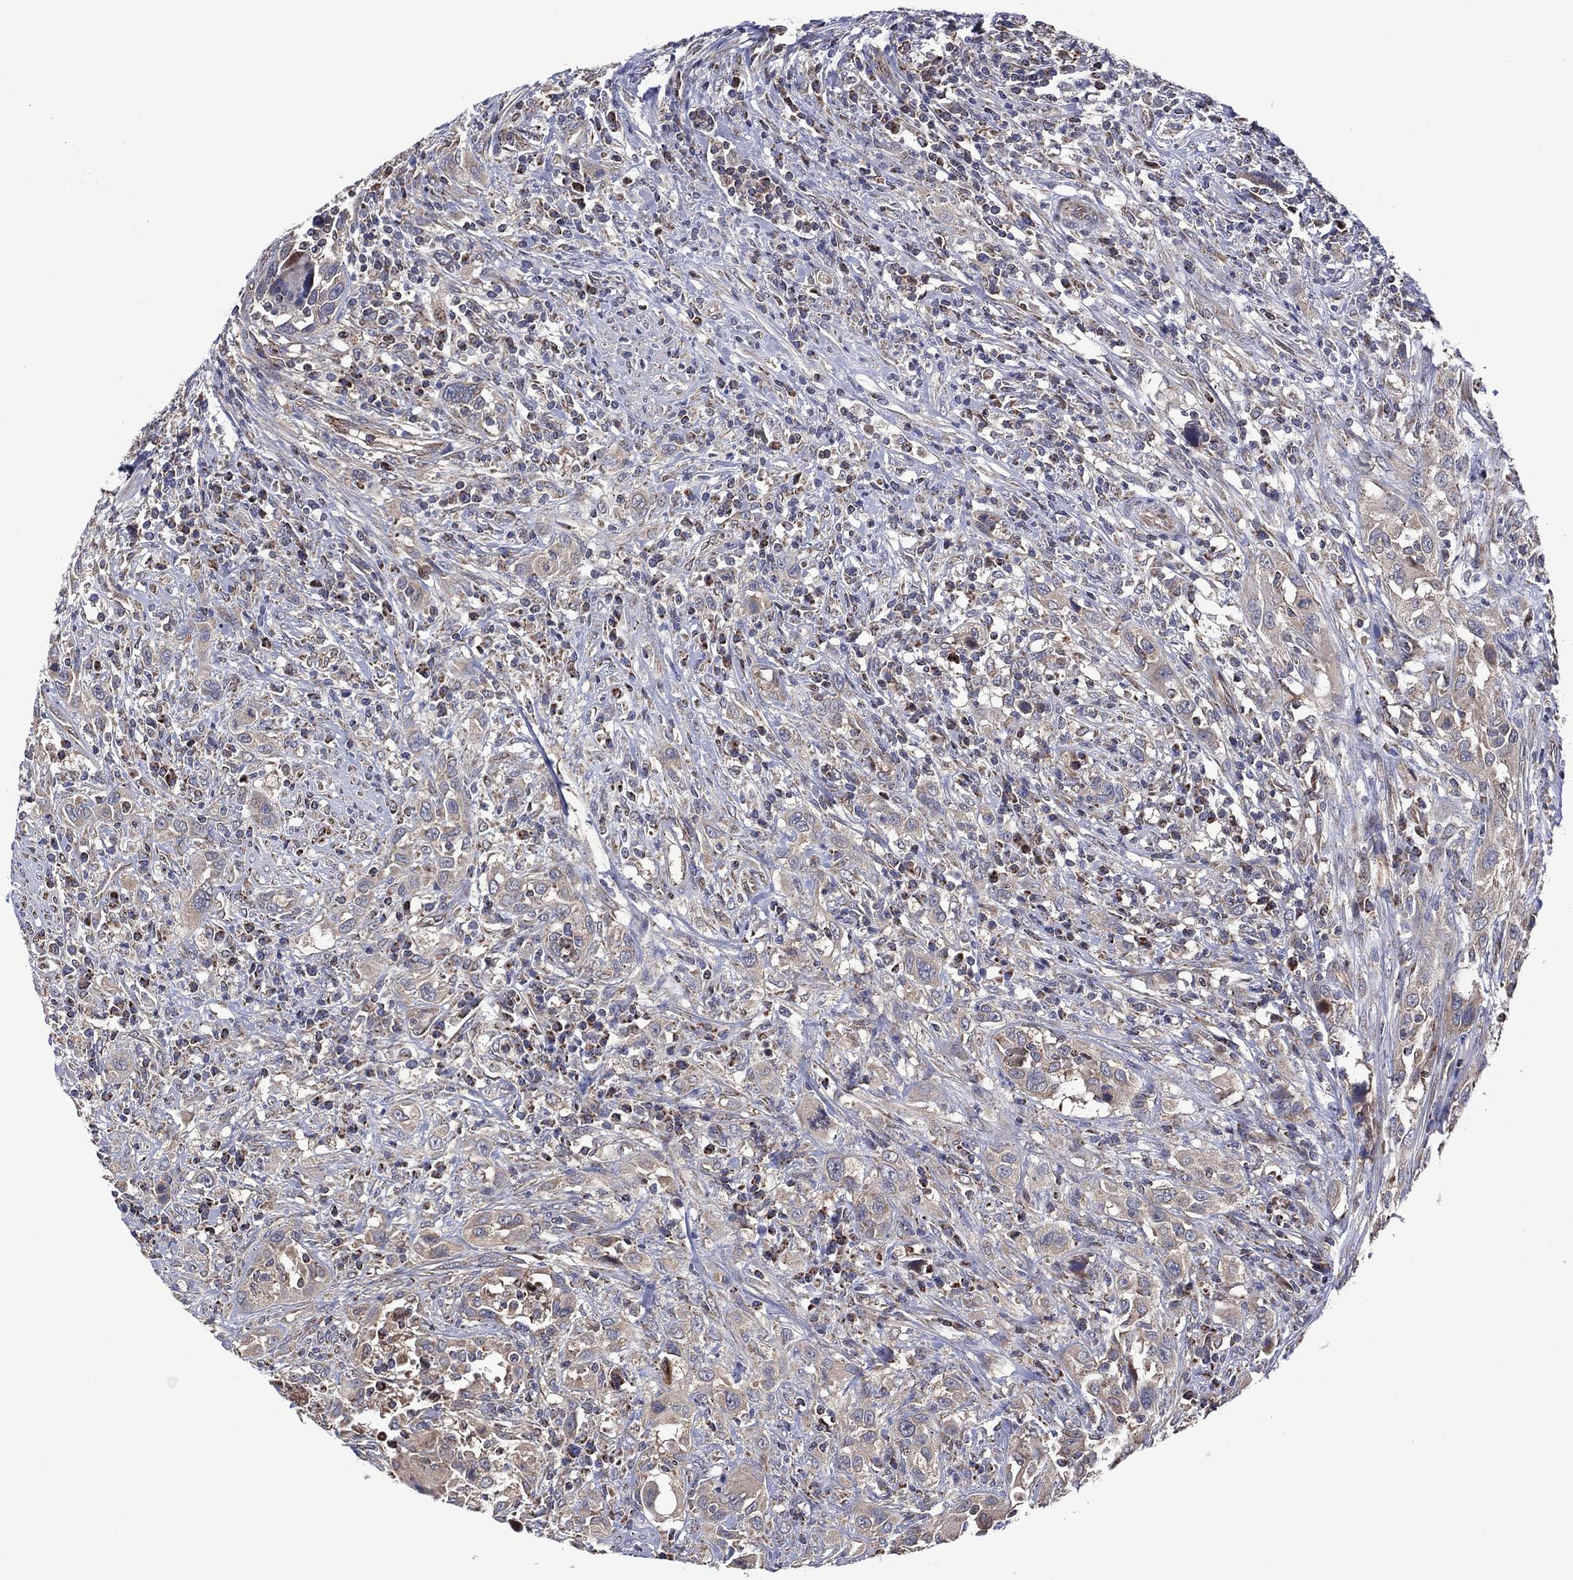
{"staining": {"intensity": "negative", "quantity": "none", "location": "none"}, "tissue": "urothelial cancer", "cell_type": "Tumor cells", "image_type": "cancer", "snomed": [{"axis": "morphology", "description": "Urothelial carcinoma, NOS"}, {"axis": "morphology", "description": "Urothelial carcinoma, High grade"}, {"axis": "topography", "description": "Urinary bladder"}], "caption": "Tumor cells show no significant protein expression in urothelial cancer.", "gene": "PIDD1", "patient": {"sex": "female", "age": 64}}